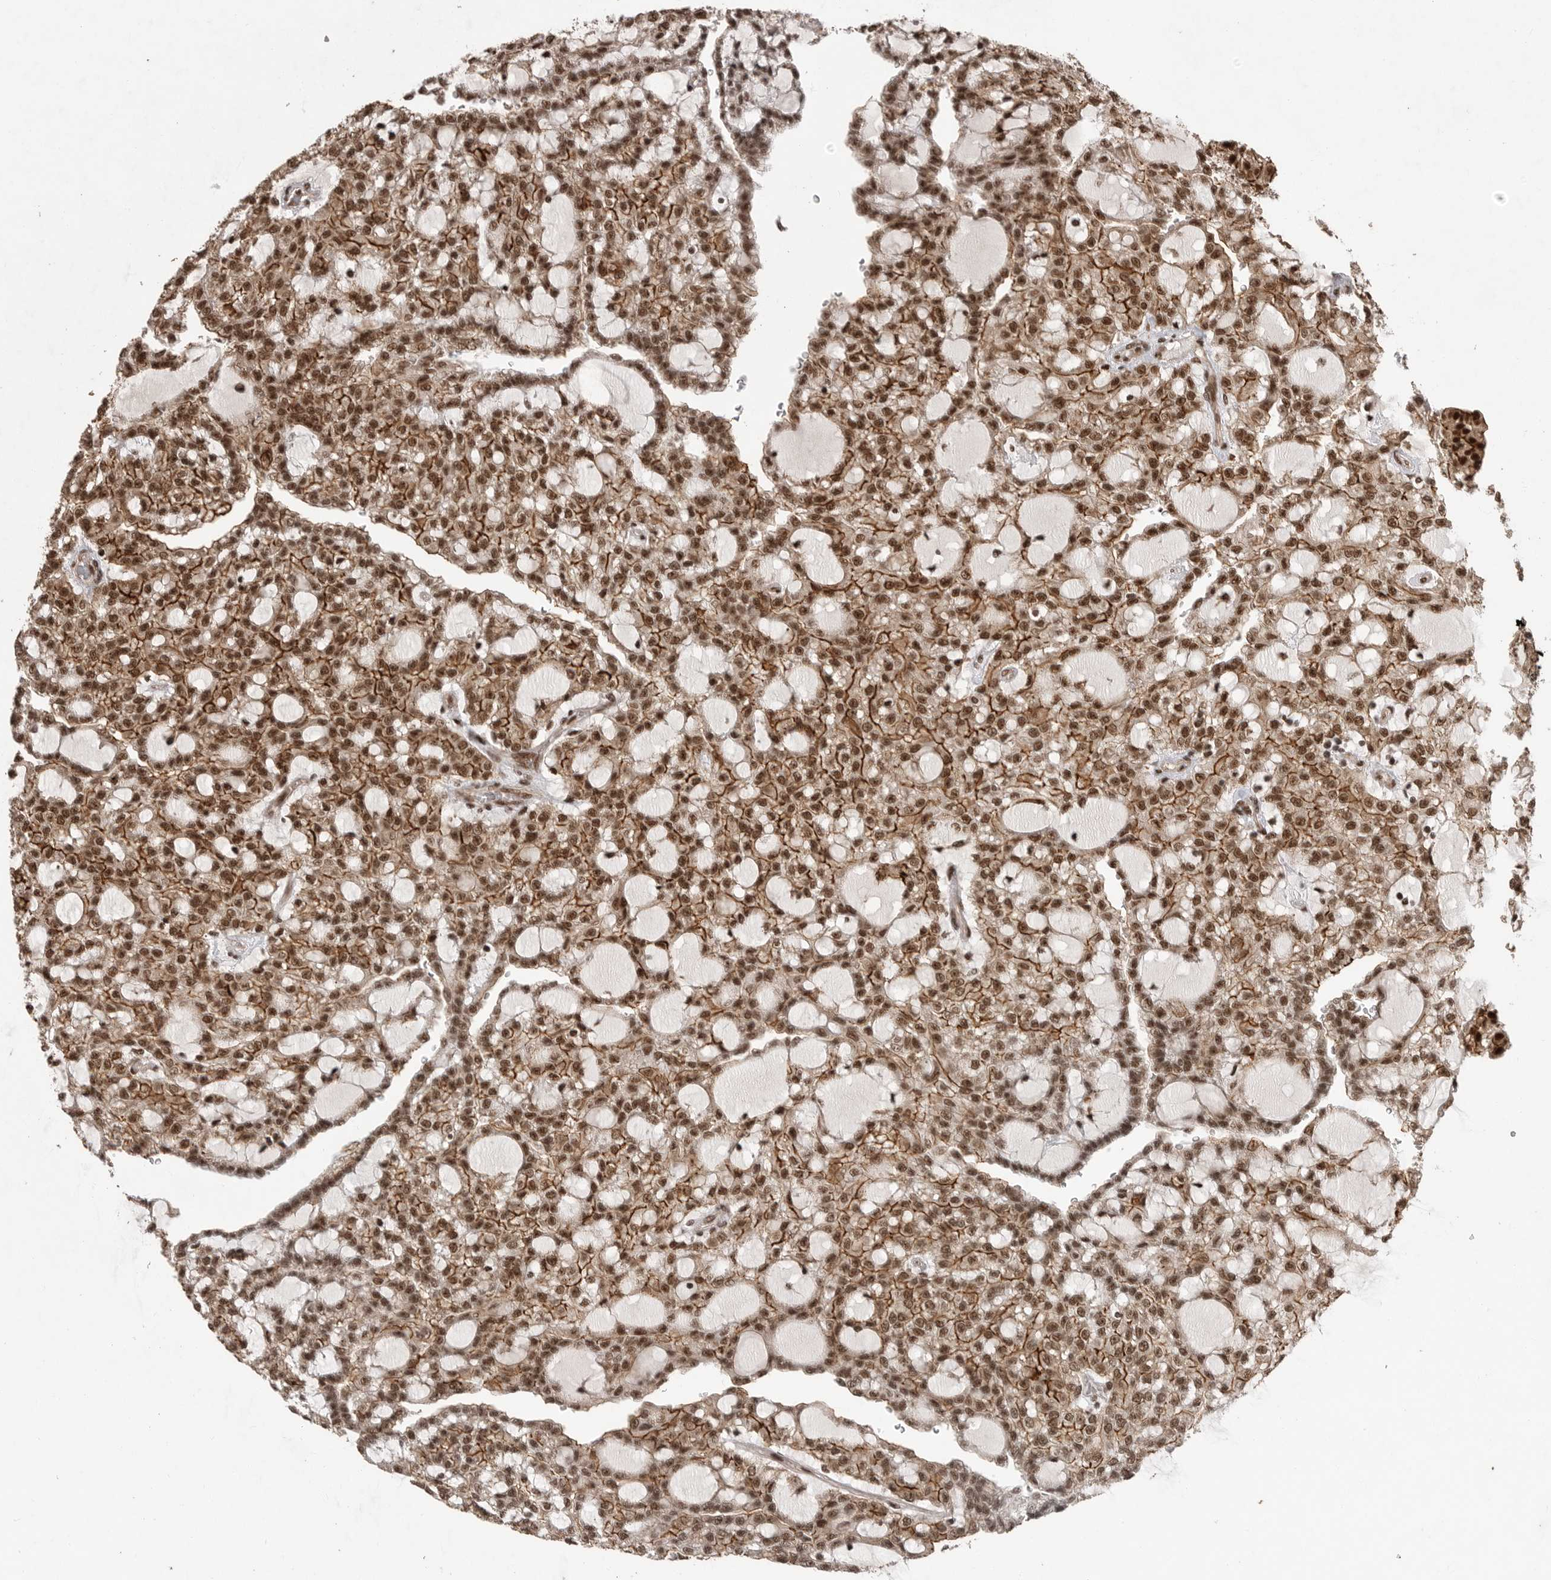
{"staining": {"intensity": "moderate", "quantity": ">75%", "location": "cytoplasmic/membranous,nuclear"}, "tissue": "renal cancer", "cell_type": "Tumor cells", "image_type": "cancer", "snomed": [{"axis": "morphology", "description": "Adenocarcinoma, NOS"}, {"axis": "topography", "description": "Kidney"}], "caption": "Immunohistochemistry (IHC) histopathology image of neoplastic tissue: human renal cancer (adenocarcinoma) stained using immunohistochemistry demonstrates medium levels of moderate protein expression localized specifically in the cytoplasmic/membranous and nuclear of tumor cells, appearing as a cytoplasmic/membranous and nuclear brown color.", "gene": "PPP1R8", "patient": {"sex": "male", "age": 63}}